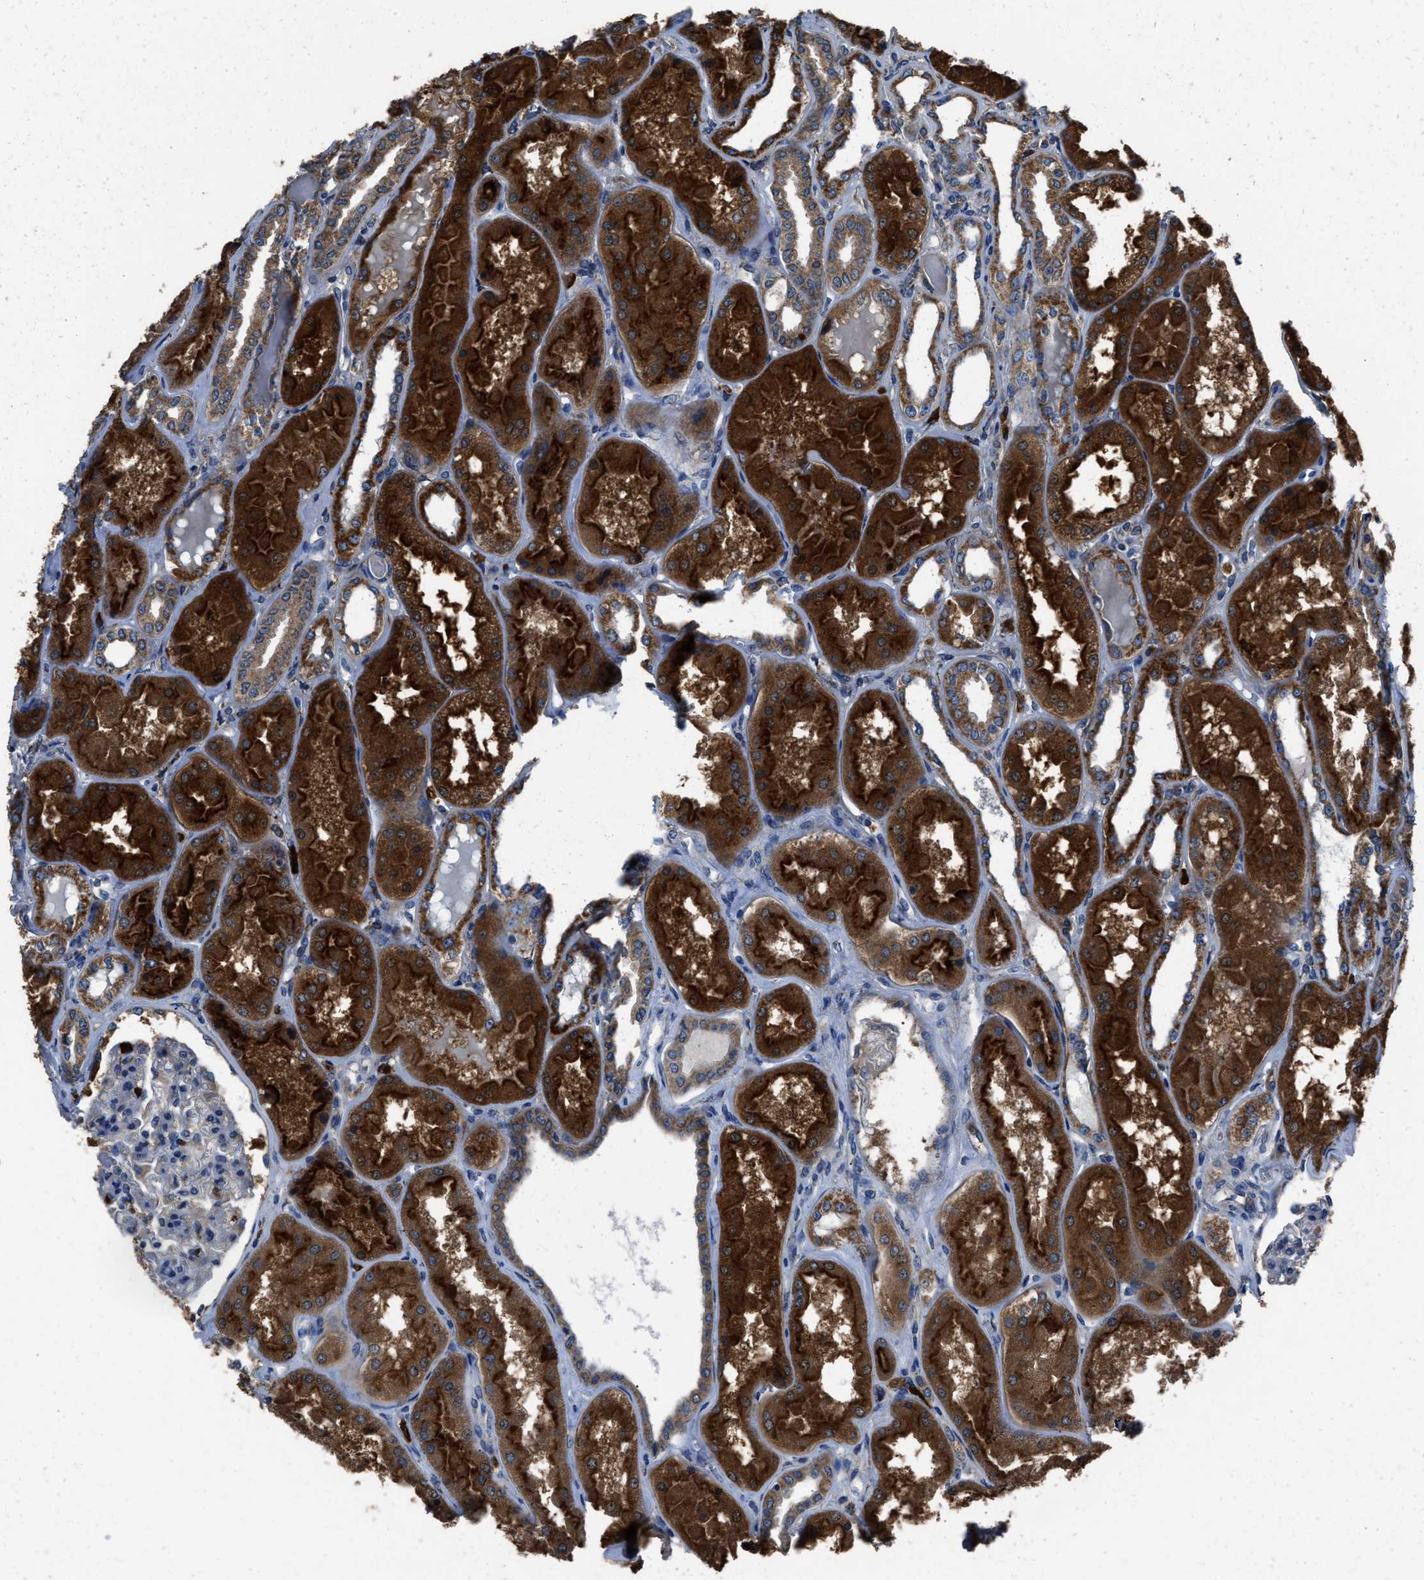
{"staining": {"intensity": "moderate", "quantity": "<25%", "location": "cytoplasmic/membranous"}, "tissue": "kidney", "cell_type": "Cells in glomeruli", "image_type": "normal", "snomed": [{"axis": "morphology", "description": "Normal tissue, NOS"}, {"axis": "topography", "description": "Kidney"}], "caption": "Immunohistochemistry (IHC) of normal kidney exhibits low levels of moderate cytoplasmic/membranous staining in about <25% of cells in glomeruli.", "gene": "ANGPT1", "patient": {"sex": "female", "age": 56}}